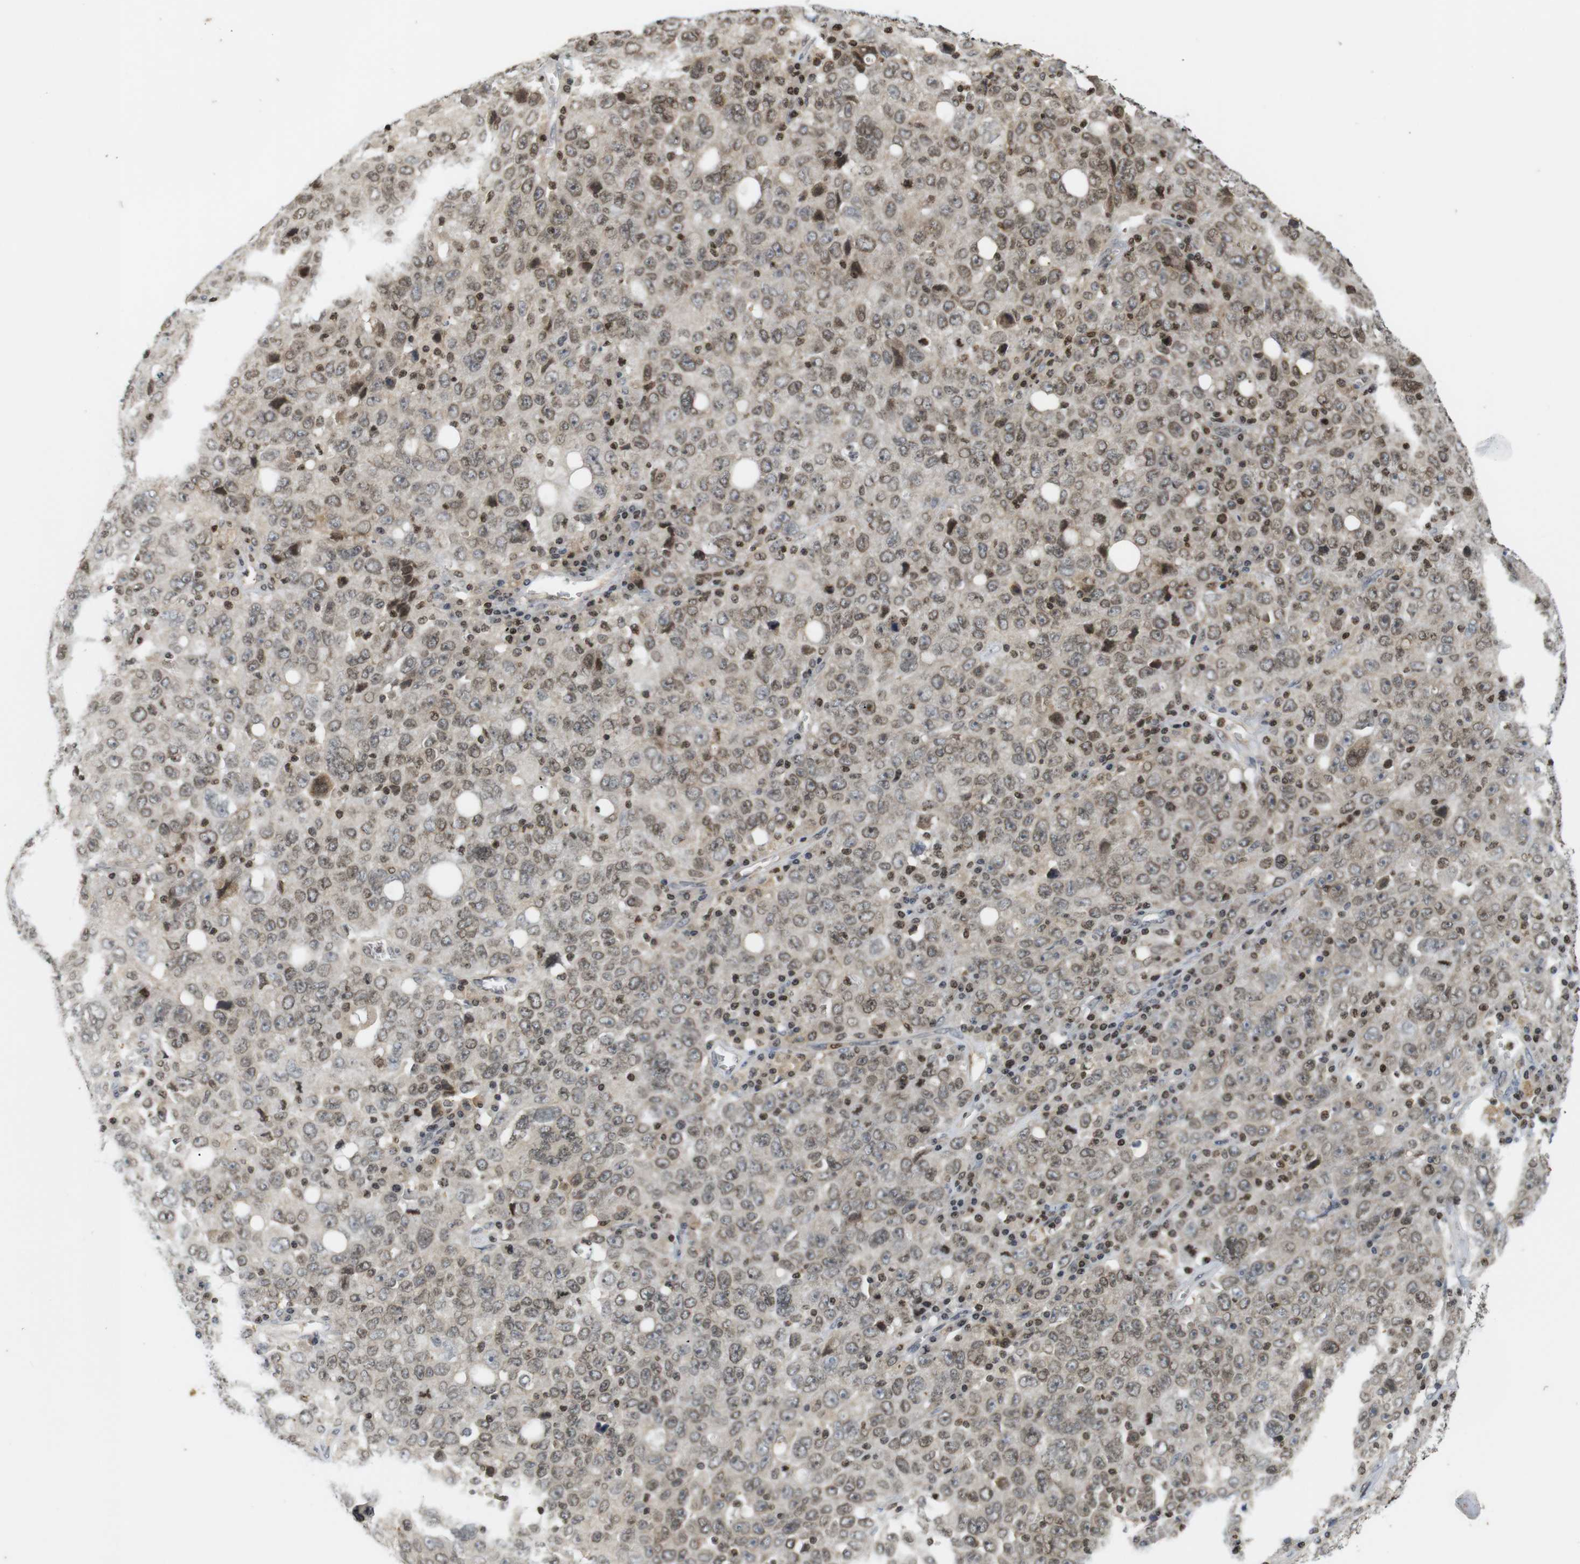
{"staining": {"intensity": "weak", "quantity": ">75%", "location": "nuclear"}, "tissue": "ovarian cancer", "cell_type": "Tumor cells", "image_type": "cancer", "snomed": [{"axis": "morphology", "description": "Carcinoma, endometroid"}, {"axis": "topography", "description": "Ovary"}], "caption": "A brown stain highlights weak nuclear staining of a protein in human ovarian cancer tumor cells. The staining was performed using DAB to visualize the protein expression in brown, while the nuclei were stained in blue with hematoxylin (Magnification: 20x).", "gene": "MBD1", "patient": {"sex": "female", "age": 62}}